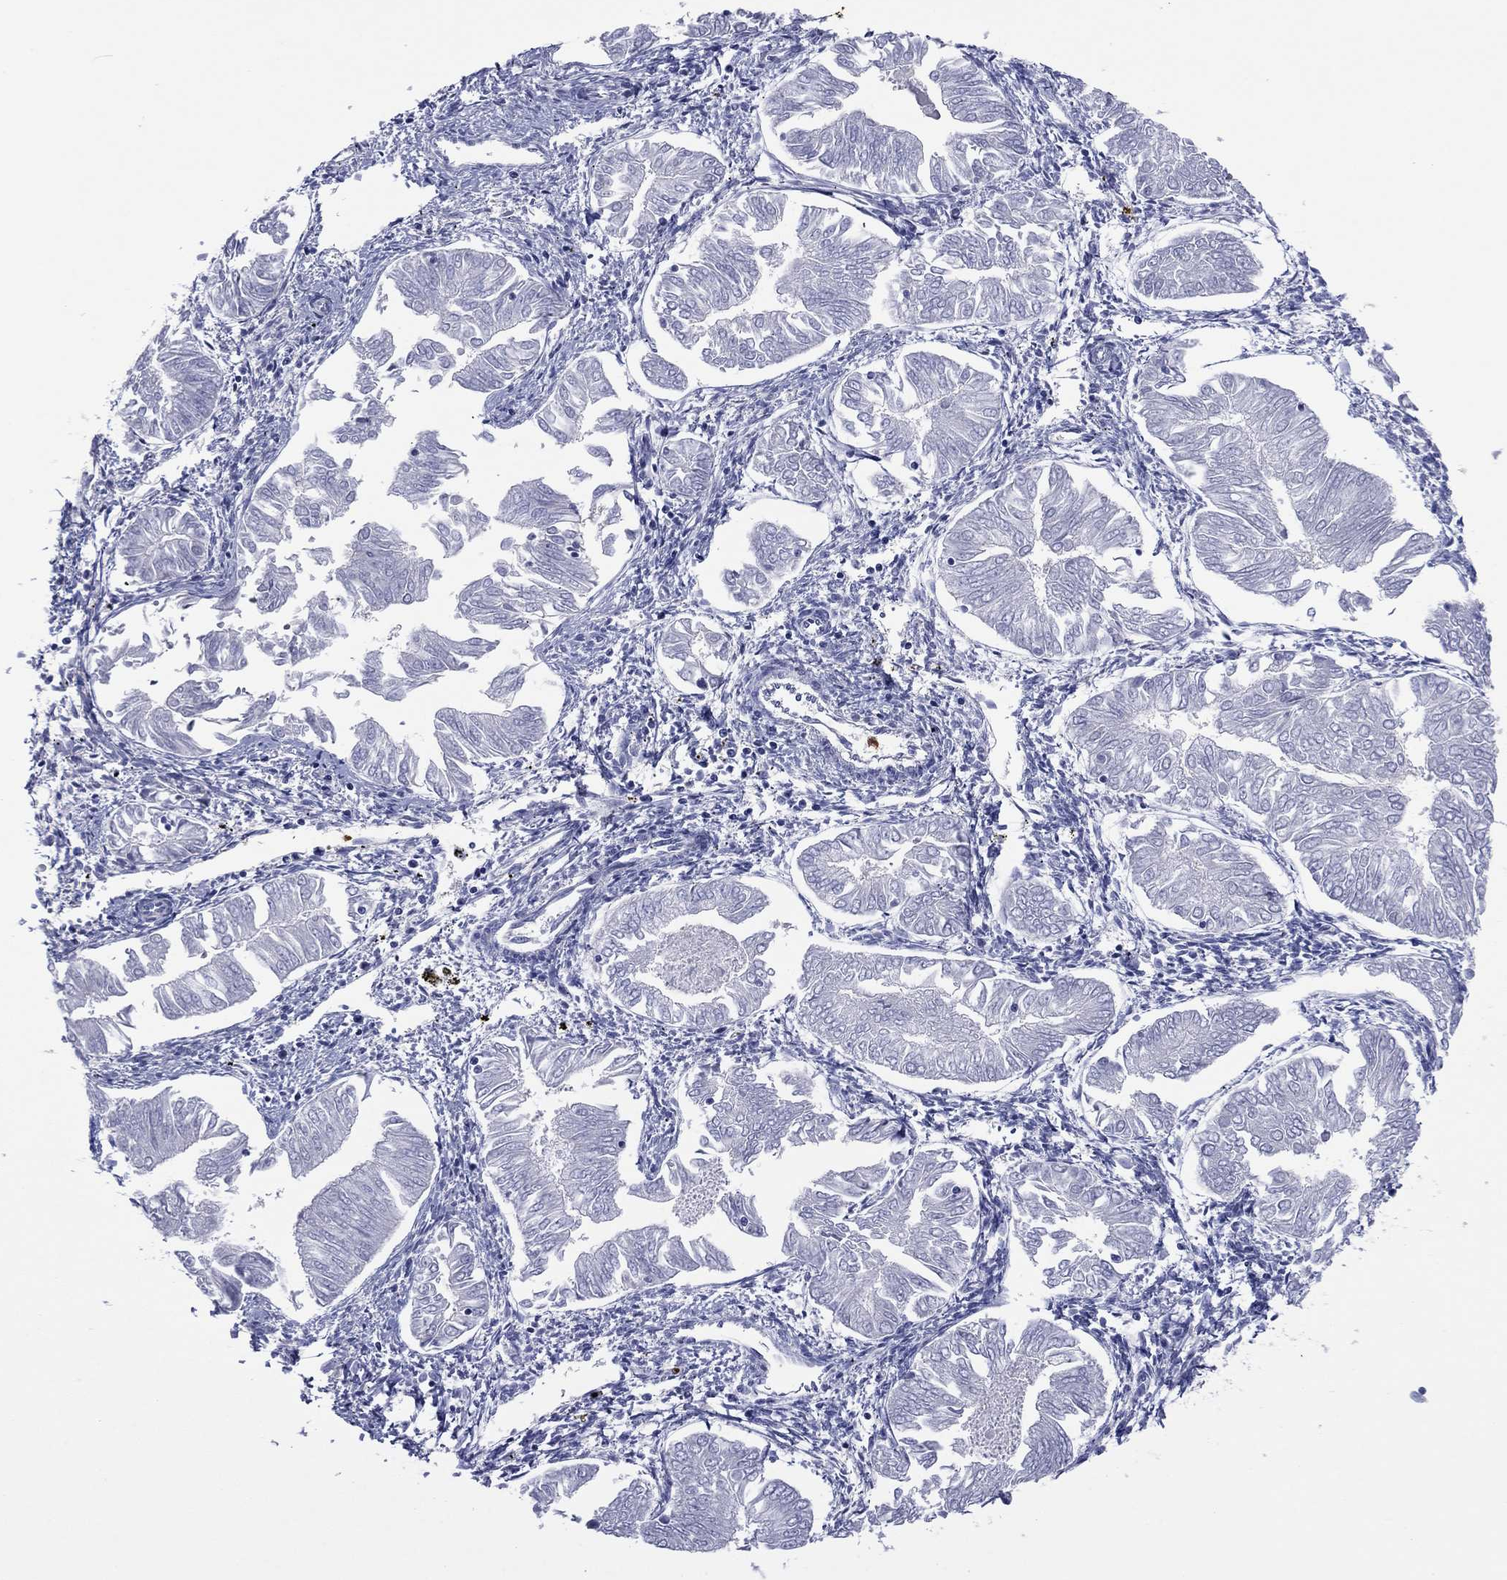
{"staining": {"intensity": "negative", "quantity": "none", "location": "none"}, "tissue": "endometrial cancer", "cell_type": "Tumor cells", "image_type": "cancer", "snomed": [{"axis": "morphology", "description": "Adenocarcinoma, NOS"}, {"axis": "topography", "description": "Endometrium"}], "caption": "Immunohistochemical staining of human endometrial adenocarcinoma shows no significant staining in tumor cells.", "gene": "GPR155", "patient": {"sex": "female", "age": 53}}